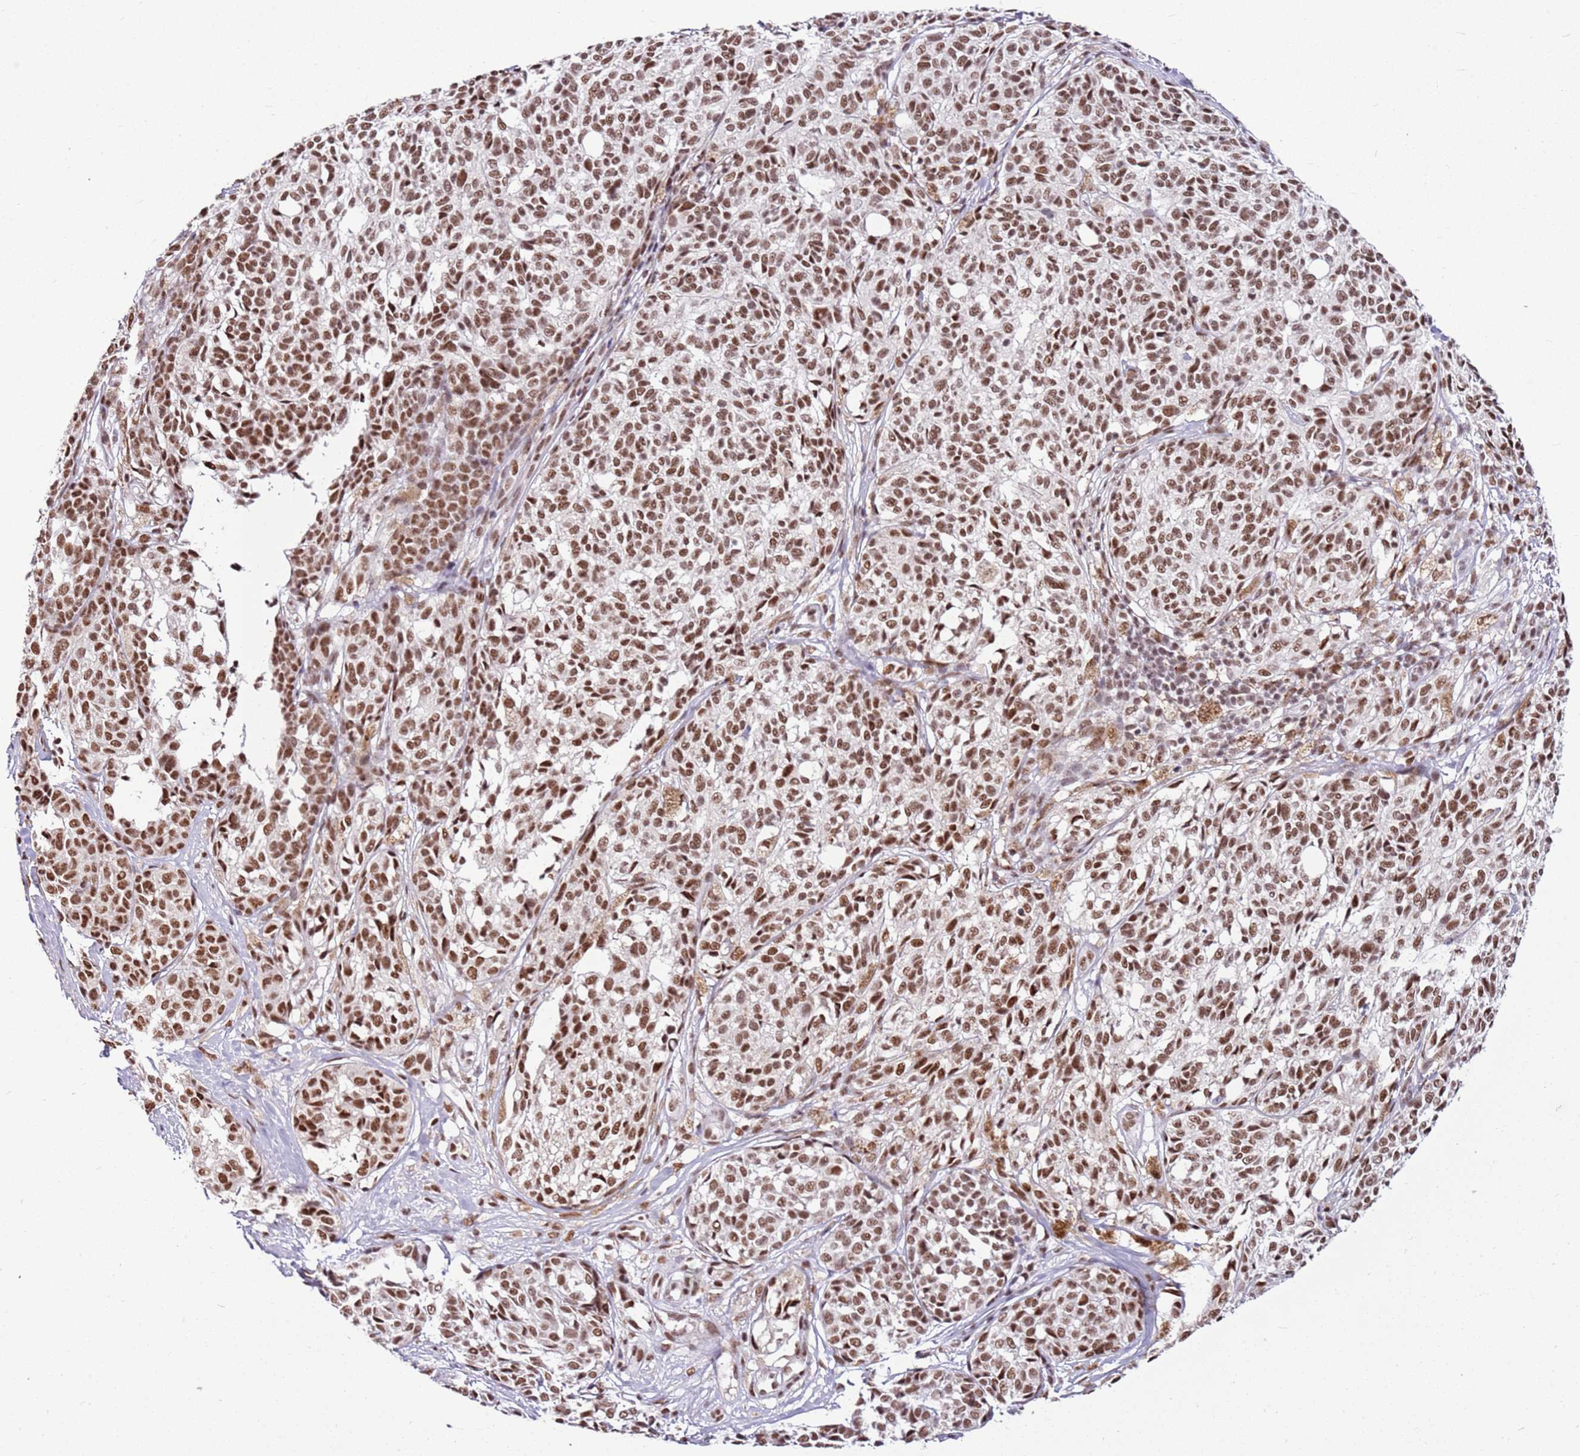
{"staining": {"intensity": "moderate", "quantity": ">75%", "location": "nuclear"}, "tissue": "melanoma", "cell_type": "Tumor cells", "image_type": "cancer", "snomed": [{"axis": "morphology", "description": "Malignant melanoma, NOS"}, {"axis": "topography", "description": "Skin of upper extremity"}], "caption": "Protein staining demonstrates moderate nuclear staining in about >75% of tumor cells in malignant melanoma.", "gene": "AKAP8L", "patient": {"sex": "male", "age": 40}}